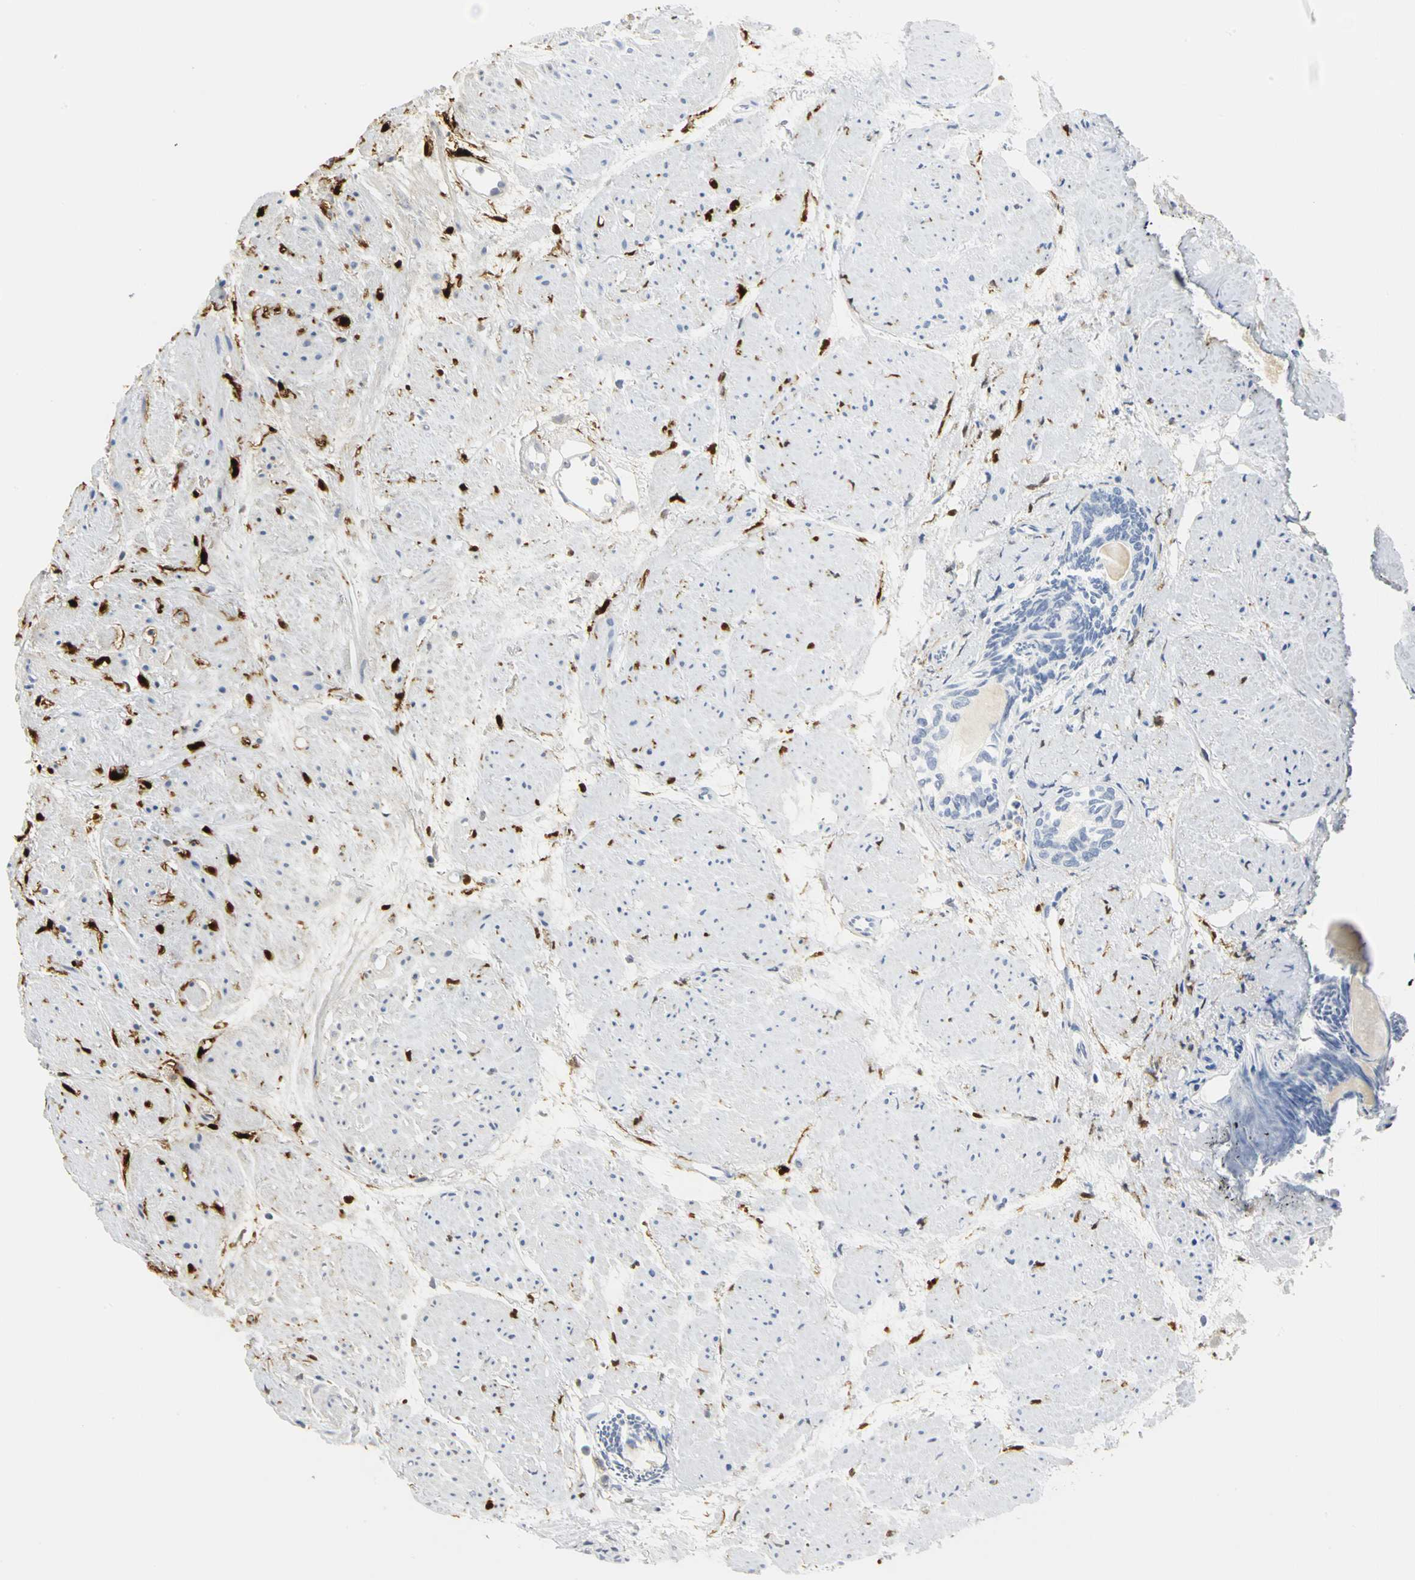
{"staining": {"intensity": "negative", "quantity": "none", "location": "none"}, "tissue": "prostate cancer", "cell_type": "Tumor cells", "image_type": "cancer", "snomed": [{"axis": "morphology", "description": "Adenocarcinoma, High grade"}, {"axis": "topography", "description": "Prostate"}], "caption": "Immunohistochemistry image of neoplastic tissue: prostate high-grade adenocarcinoma stained with DAB (3,3'-diaminobenzidine) displays no significant protein staining in tumor cells.", "gene": "CA3", "patient": {"sex": "male", "age": 85}}